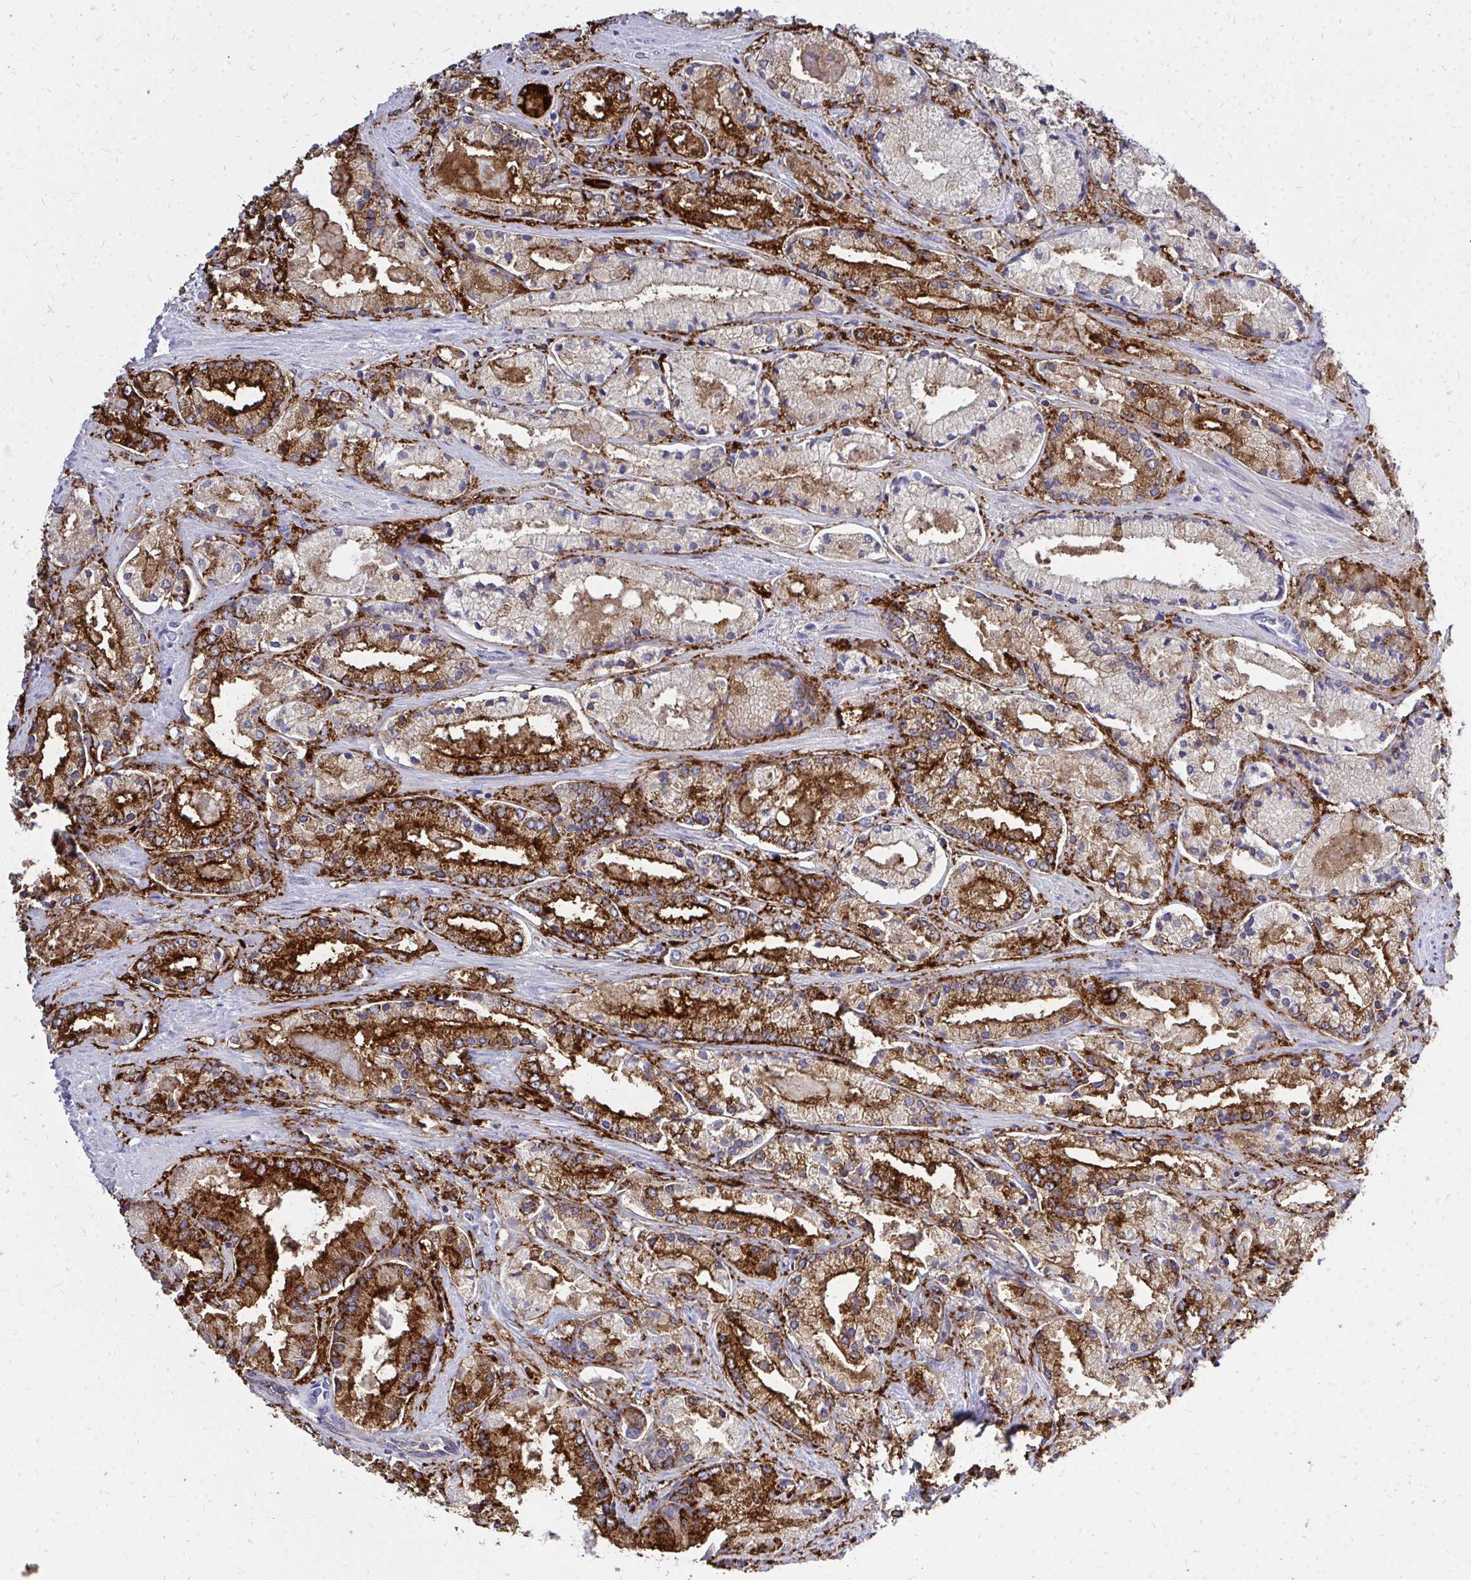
{"staining": {"intensity": "strong", "quantity": ">75%", "location": "cytoplasmic/membranous"}, "tissue": "prostate cancer", "cell_type": "Tumor cells", "image_type": "cancer", "snomed": [{"axis": "morphology", "description": "Adenocarcinoma, High grade"}, {"axis": "topography", "description": "Prostate"}], "caption": "A brown stain highlights strong cytoplasmic/membranous expression of a protein in human prostate cancer (adenocarcinoma (high-grade)) tumor cells.", "gene": "MARCKSL1", "patient": {"sex": "male", "age": 67}}